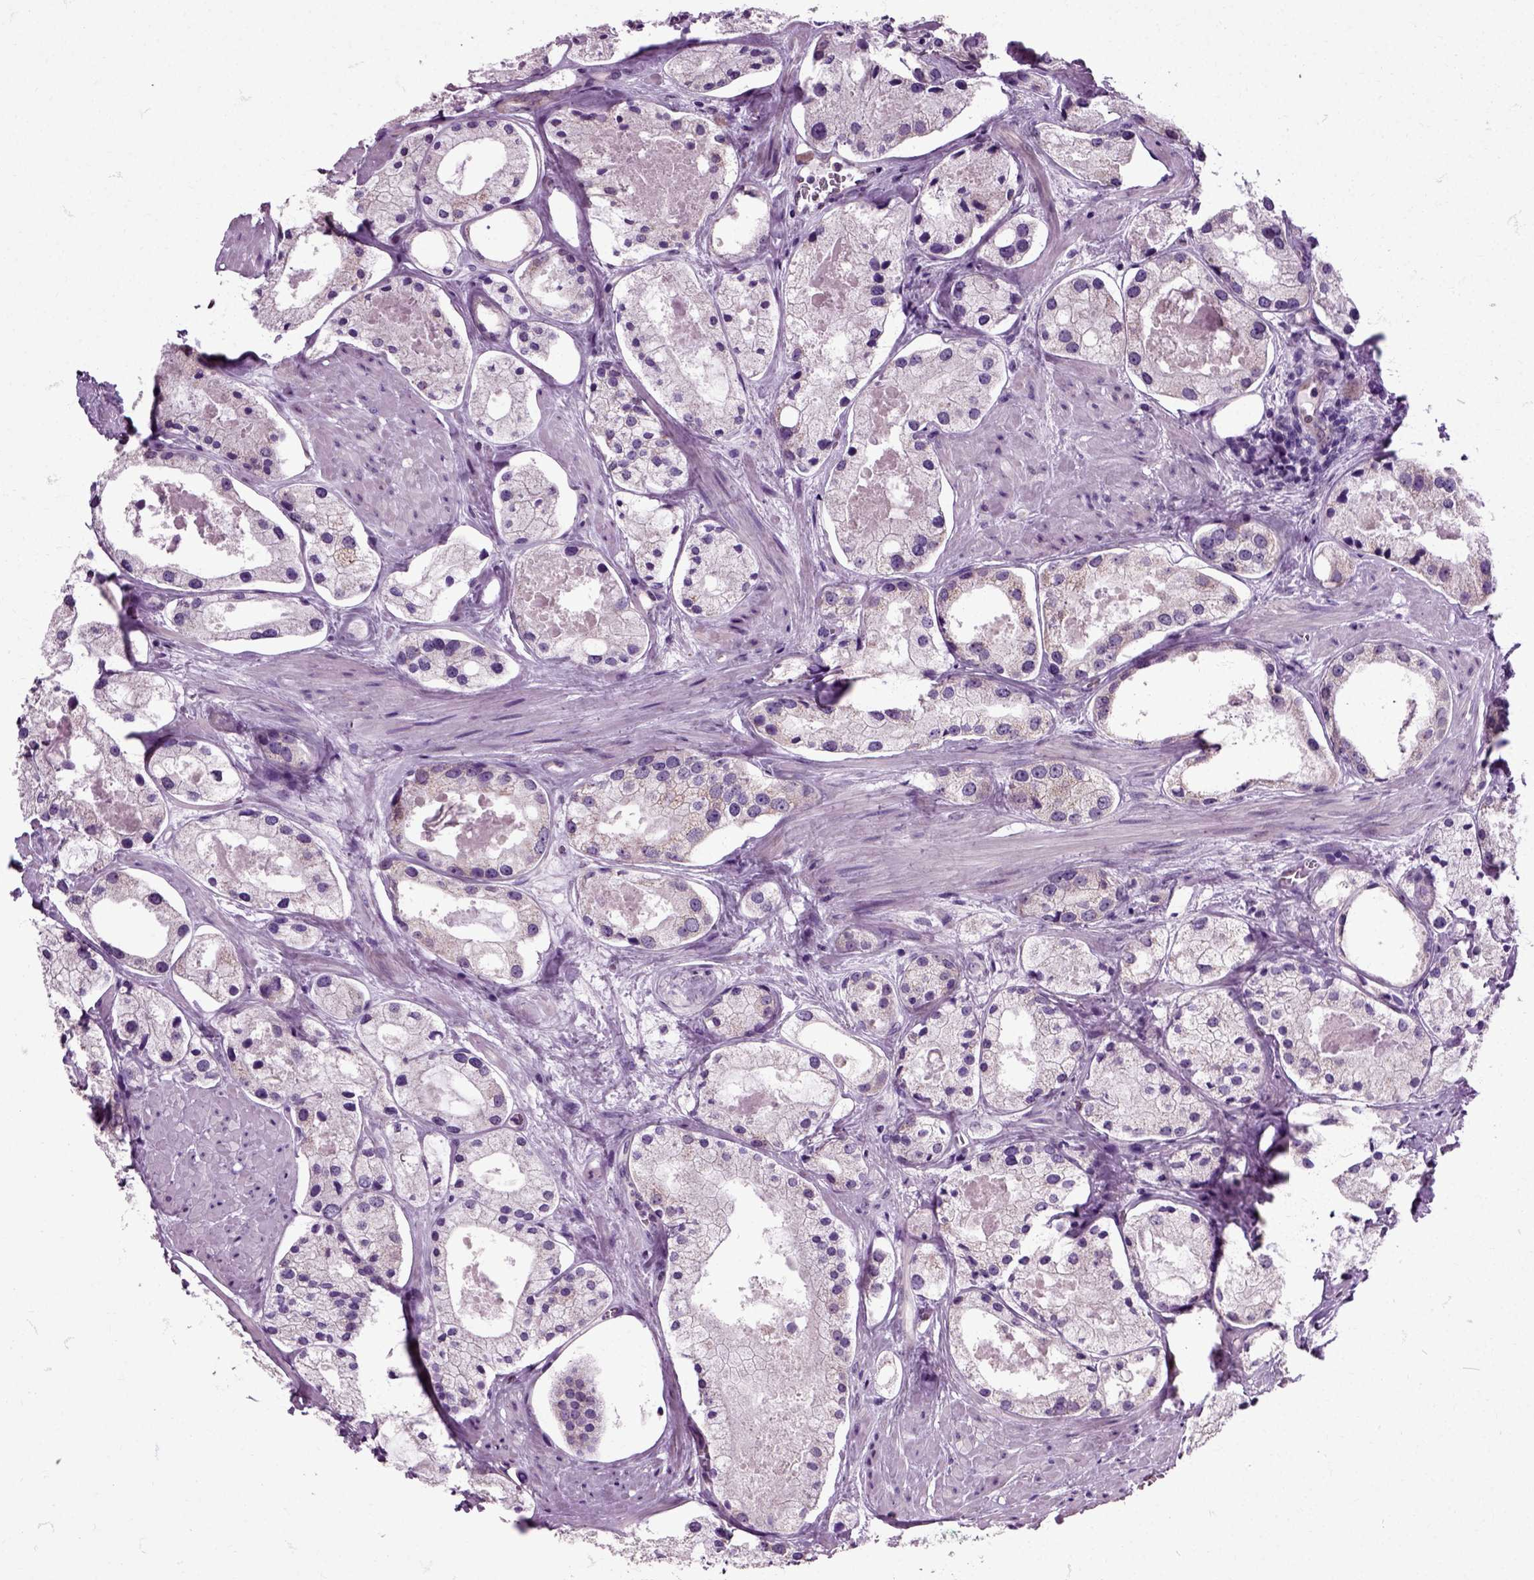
{"staining": {"intensity": "negative", "quantity": "none", "location": "none"}, "tissue": "prostate cancer", "cell_type": "Tumor cells", "image_type": "cancer", "snomed": [{"axis": "morphology", "description": "Adenocarcinoma, NOS"}, {"axis": "morphology", "description": "Adenocarcinoma, High grade"}, {"axis": "topography", "description": "Prostate"}], "caption": "Immunohistochemistry (IHC) image of adenocarcinoma (prostate) stained for a protein (brown), which exhibits no staining in tumor cells.", "gene": "HSPA2", "patient": {"sex": "male", "age": 64}}